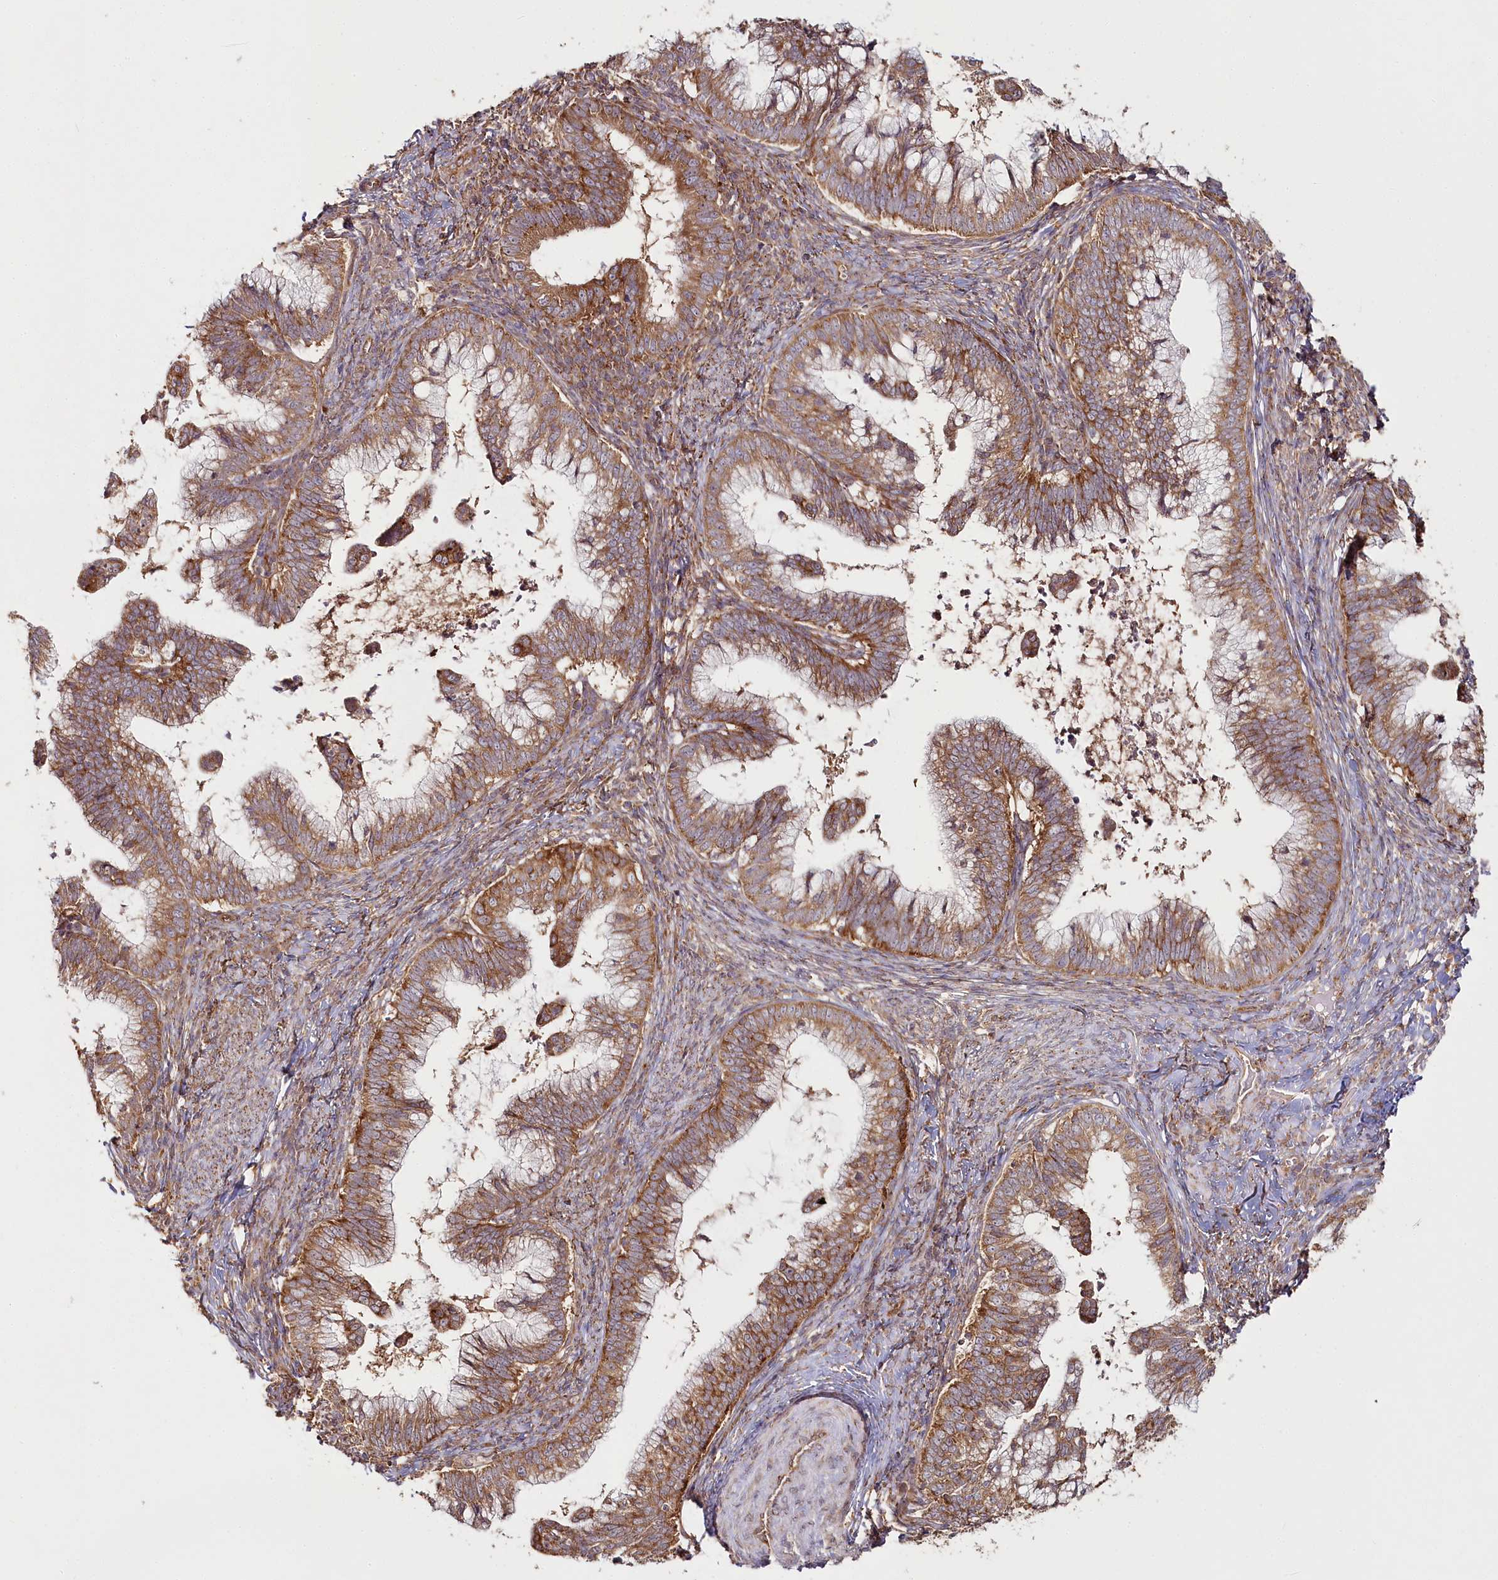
{"staining": {"intensity": "moderate", "quantity": ">75%", "location": "cytoplasmic/membranous"}, "tissue": "cervical cancer", "cell_type": "Tumor cells", "image_type": "cancer", "snomed": [{"axis": "morphology", "description": "Adenocarcinoma, NOS"}, {"axis": "topography", "description": "Cervix"}], "caption": "Moderate cytoplasmic/membranous positivity is identified in approximately >75% of tumor cells in cervical adenocarcinoma.", "gene": "OTUD4", "patient": {"sex": "female", "age": 36}}